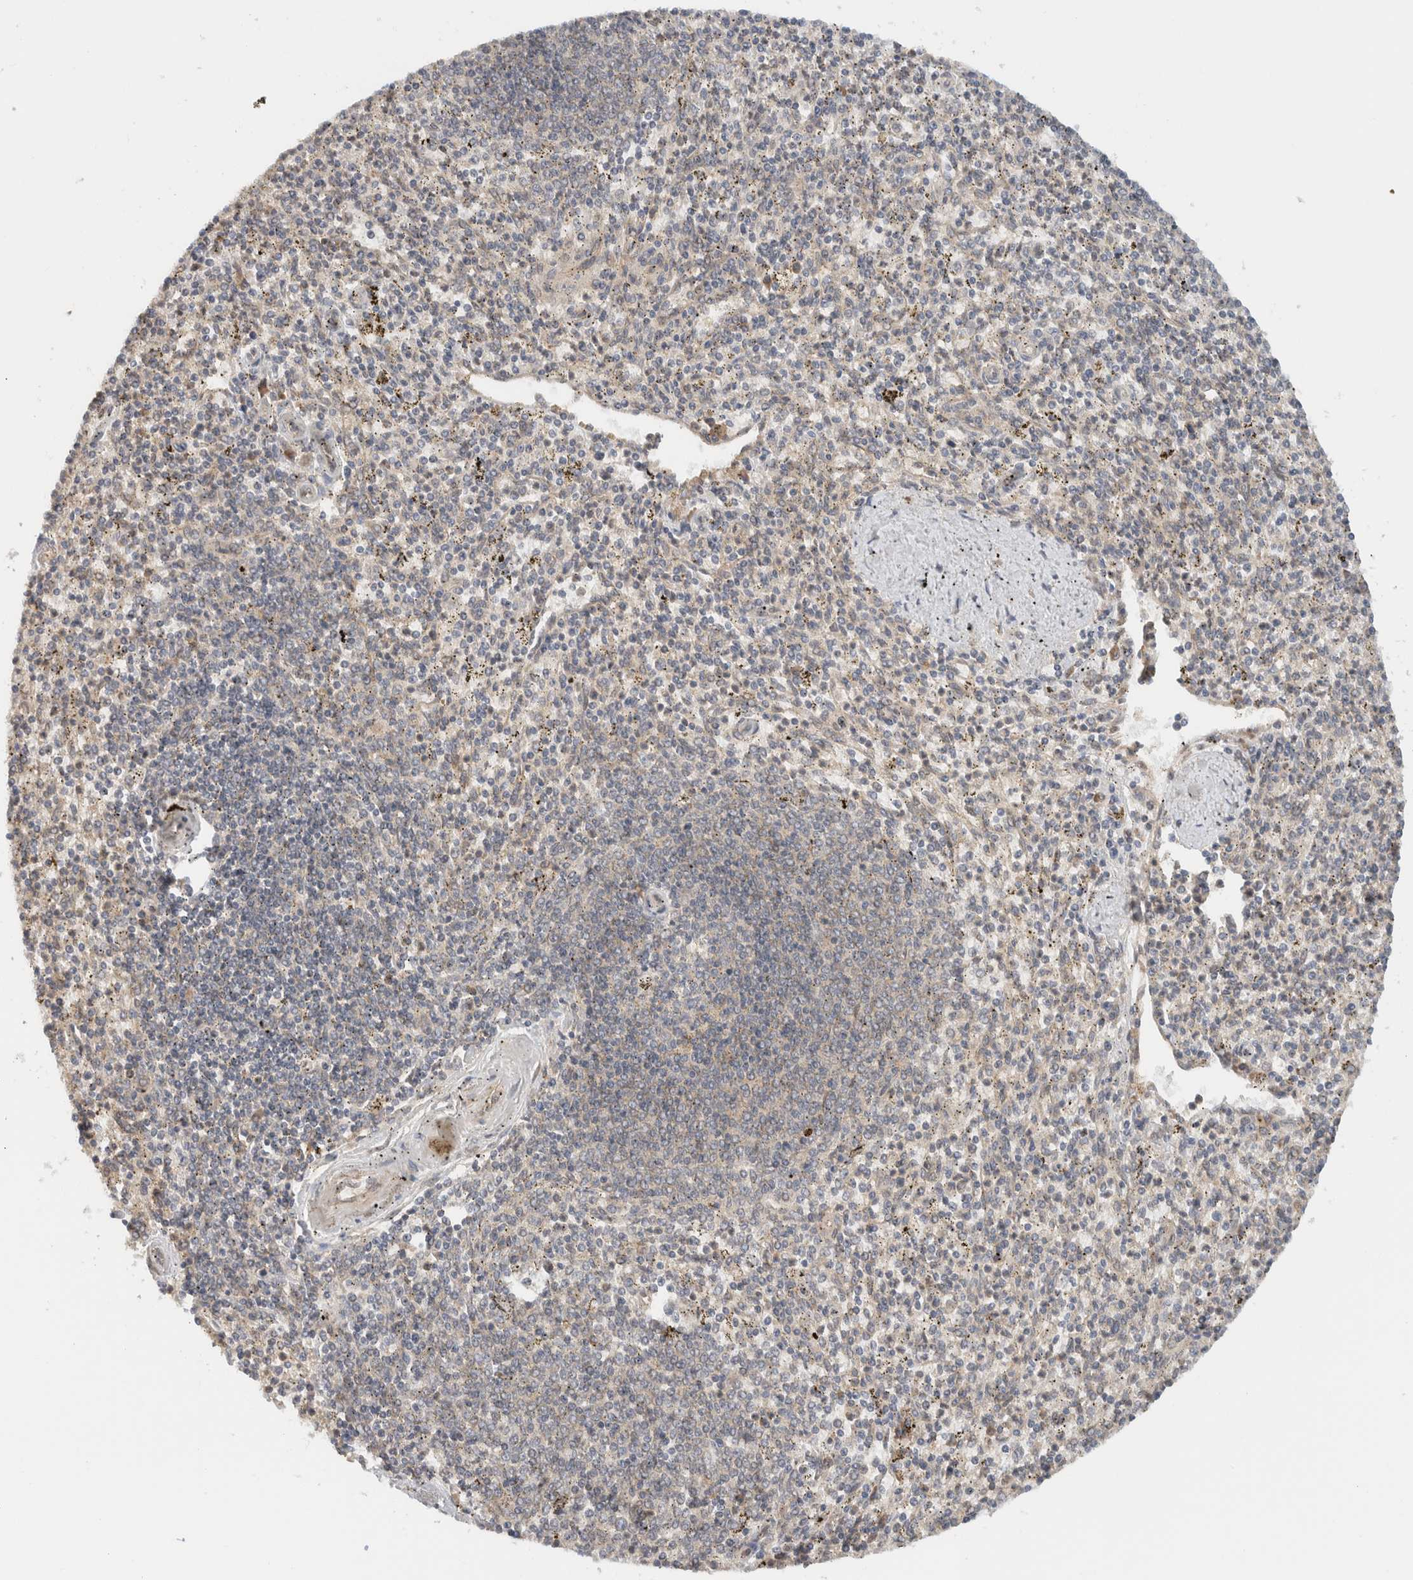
{"staining": {"intensity": "strong", "quantity": "<25%", "location": "cytoplasmic/membranous"}, "tissue": "spleen", "cell_type": "Cells in red pulp", "image_type": "normal", "snomed": [{"axis": "morphology", "description": "Normal tissue, NOS"}, {"axis": "topography", "description": "Spleen"}], "caption": "This histopathology image exhibits unremarkable spleen stained with immunohistochemistry to label a protein in brown. The cytoplasmic/membranous of cells in red pulp show strong positivity for the protein. Nuclei are counter-stained blue.", "gene": "ARFGEF2", "patient": {"sex": "male", "age": 72}}